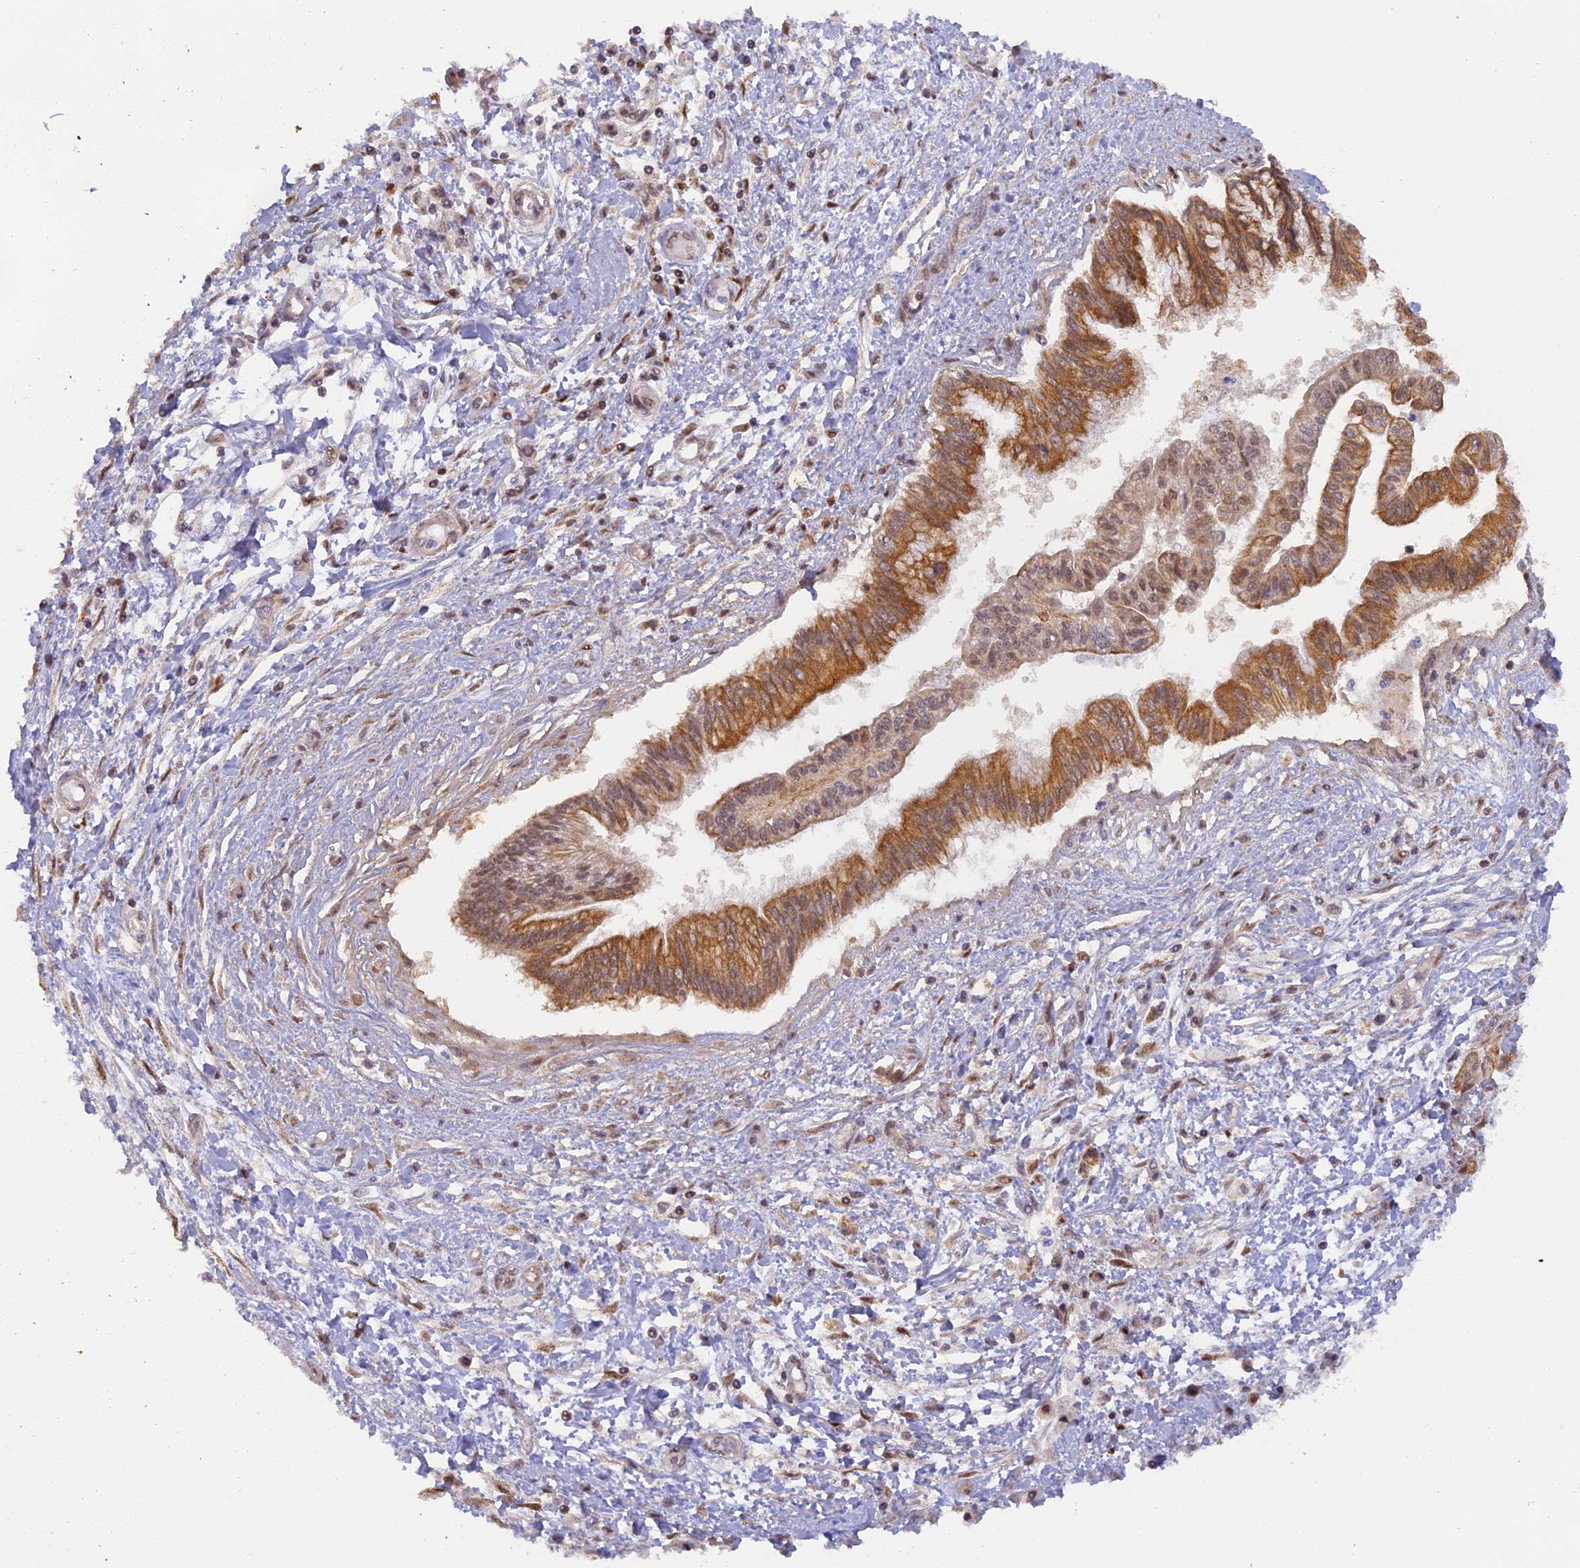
{"staining": {"intensity": "moderate", "quantity": ">75%", "location": "cytoplasmic/membranous"}, "tissue": "pancreatic cancer", "cell_type": "Tumor cells", "image_type": "cancer", "snomed": [{"axis": "morphology", "description": "Adenocarcinoma, NOS"}, {"axis": "topography", "description": "Pancreas"}], "caption": "Immunohistochemical staining of pancreatic adenocarcinoma demonstrates medium levels of moderate cytoplasmic/membranous positivity in about >75% of tumor cells.", "gene": "MYBL2", "patient": {"sex": "male", "age": 46}}